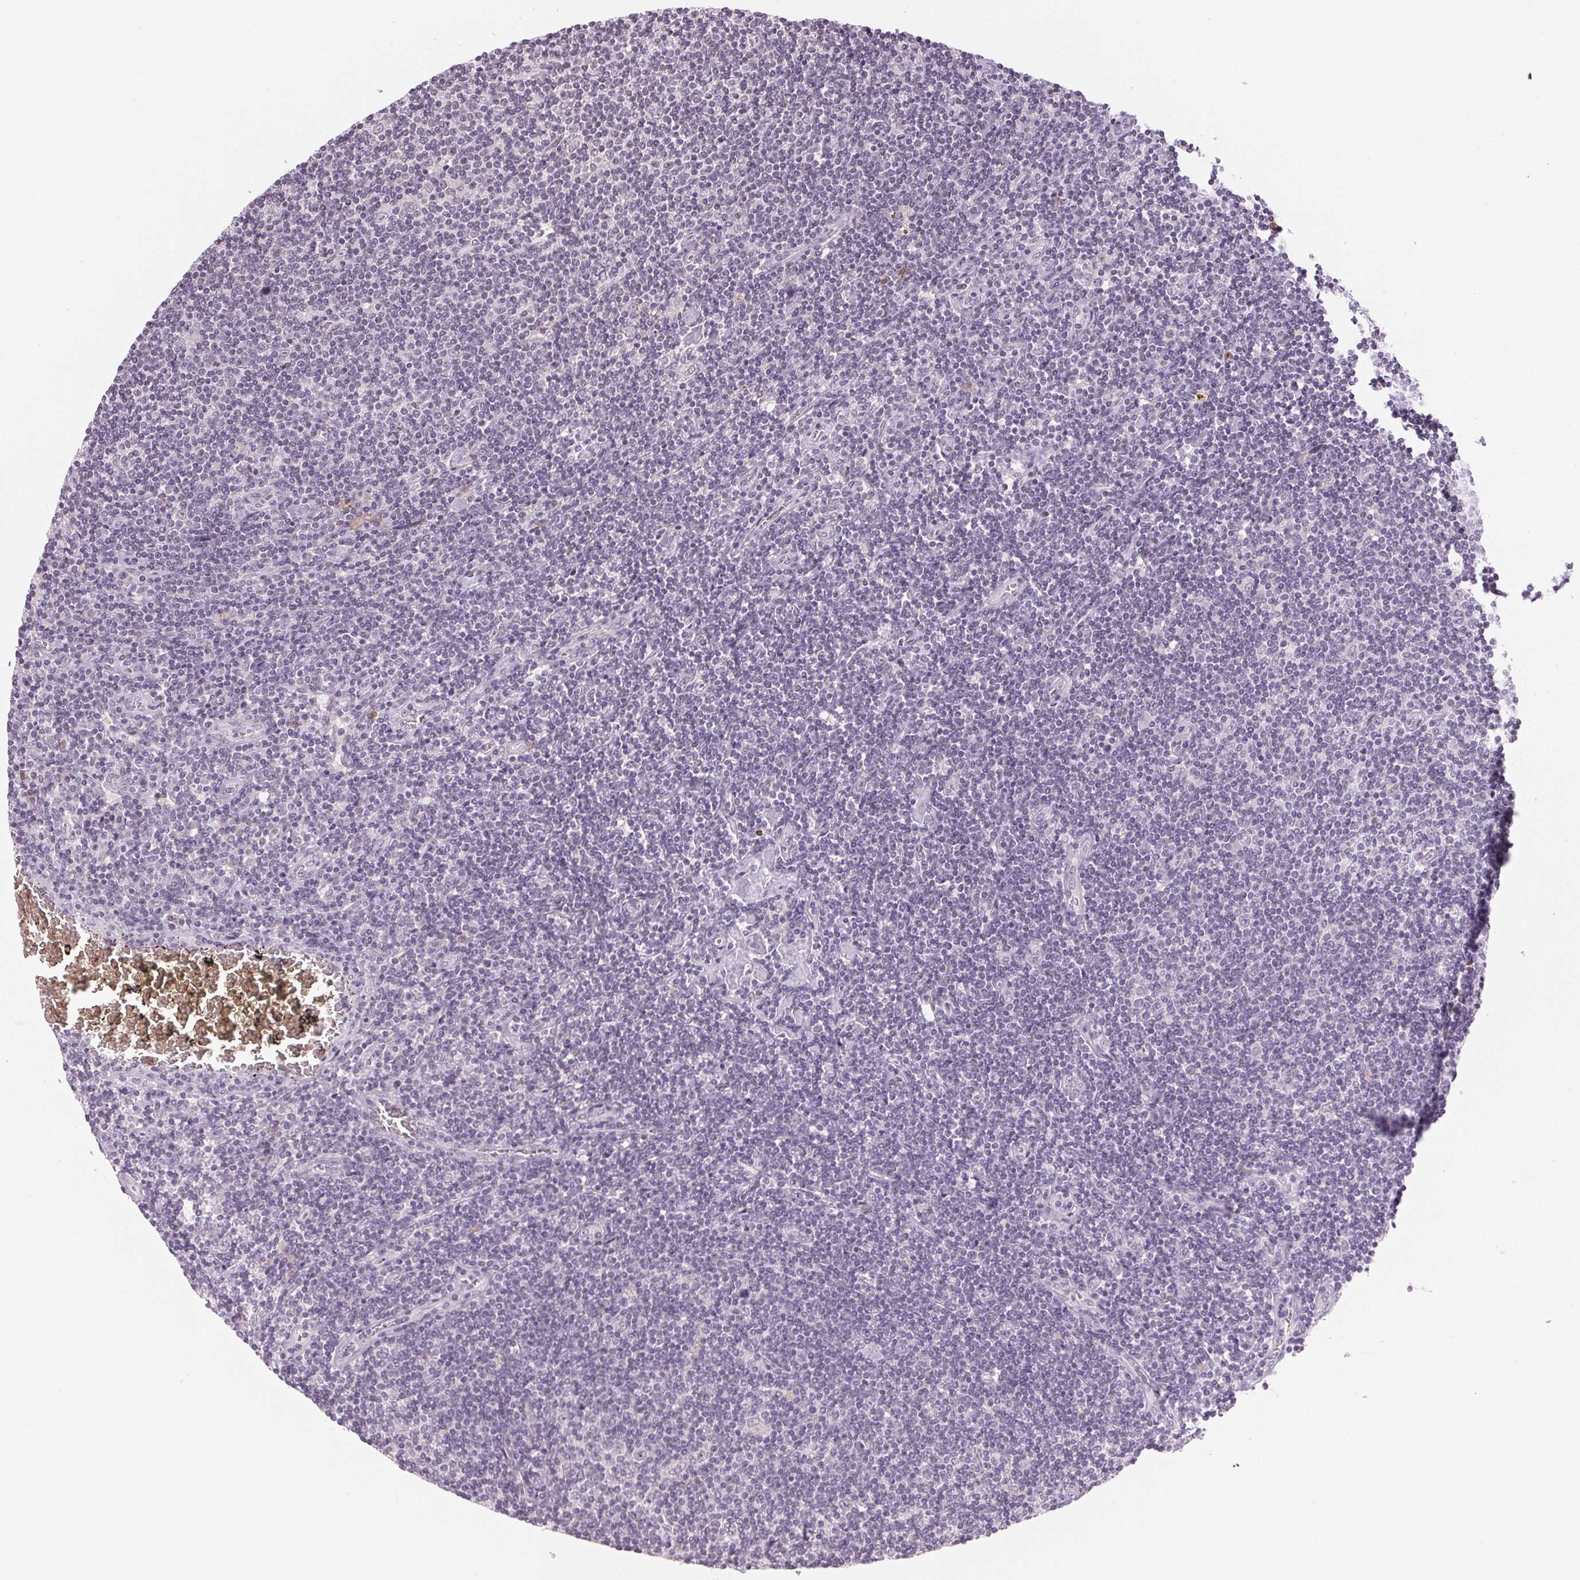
{"staining": {"intensity": "negative", "quantity": "none", "location": "none"}, "tissue": "lymphoma", "cell_type": "Tumor cells", "image_type": "cancer", "snomed": [{"axis": "morphology", "description": "Hodgkin's disease, NOS"}, {"axis": "topography", "description": "Lymph node"}], "caption": "Tumor cells show no significant protein staining in lymphoma.", "gene": "FNDC4", "patient": {"sex": "male", "age": 40}}